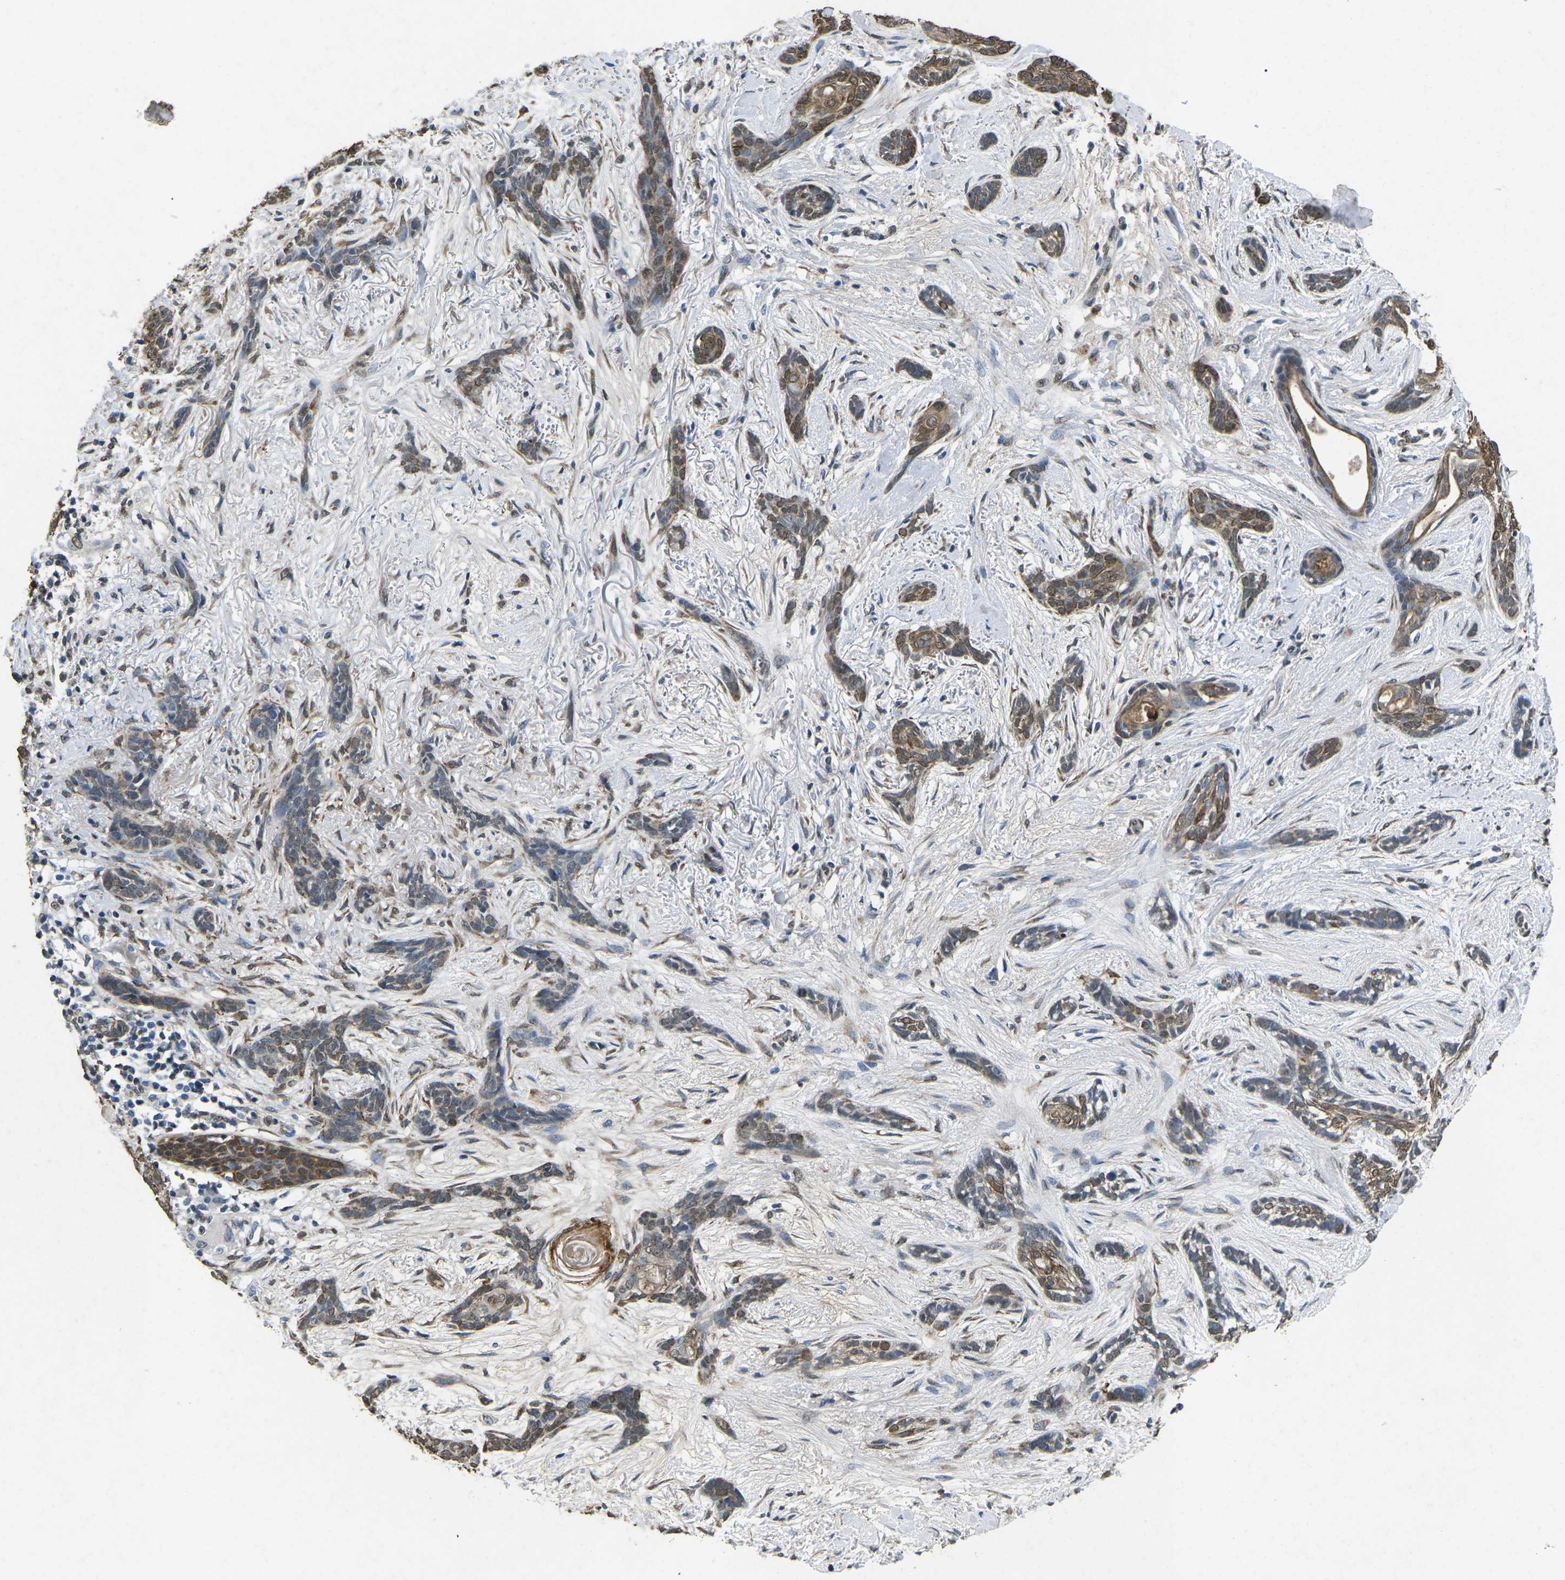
{"staining": {"intensity": "moderate", "quantity": "25%-75%", "location": "cytoplasmic/membranous,nuclear"}, "tissue": "skin cancer", "cell_type": "Tumor cells", "image_type": "cancer", "snomed": [{"axis": "morphology", "description": "Basal cell carcinoma"}, {"axis": "morphology", "description": "Adnexal tumor, benign"}, {"axis": "topography", "description": "Skin"}], "caption": "There is medium levels of moderate cytoplasmic/membranous and nuclear expression in tumor cells of basal cell carcinoma (skin), as demonstrated by immunohistochemical staining (brown color).", "gene": "SCNN1B", "patient": {"sex": "female", "age": 42}}